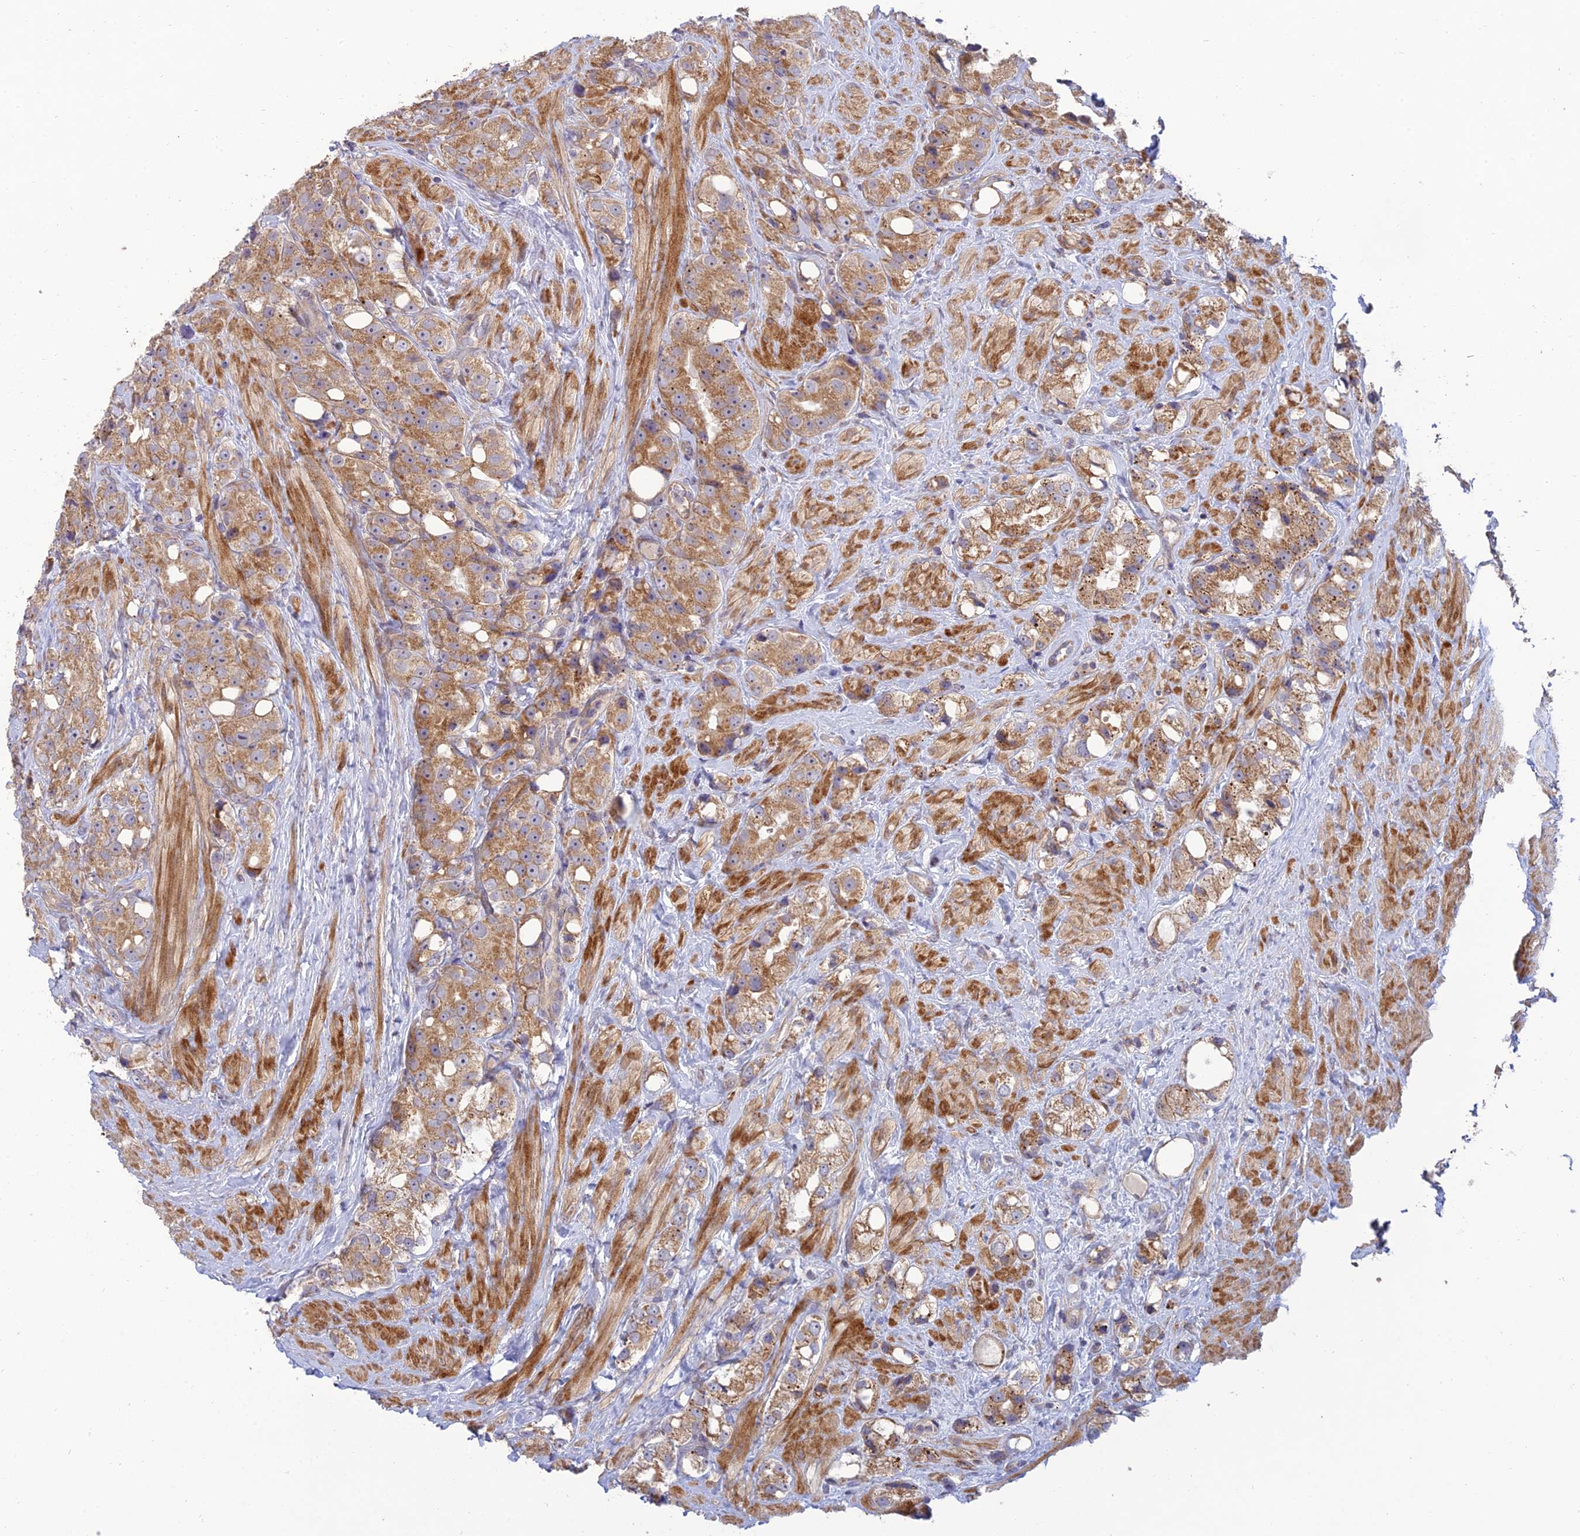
{"staining": {"intensity": "moderate", "quantity": ">75%", "location": "cytoplasmic/membranous"}, "tissue": "prostate cancer", "cell_type": "Tumor cells", "image_type": "cancer", "snomed": [{"axis": "morphology", "description": "Adenocarcinoma, NOS"}, {"axis": "topography", "description": "Prostate"}], "caption": "Human prostate cancer (adenocarcinoma) stained with a protein marker exhibits moderate staining in tumor cells.", "gene": "C3orf20", "patient": {"sex": "male", "age": 79}}